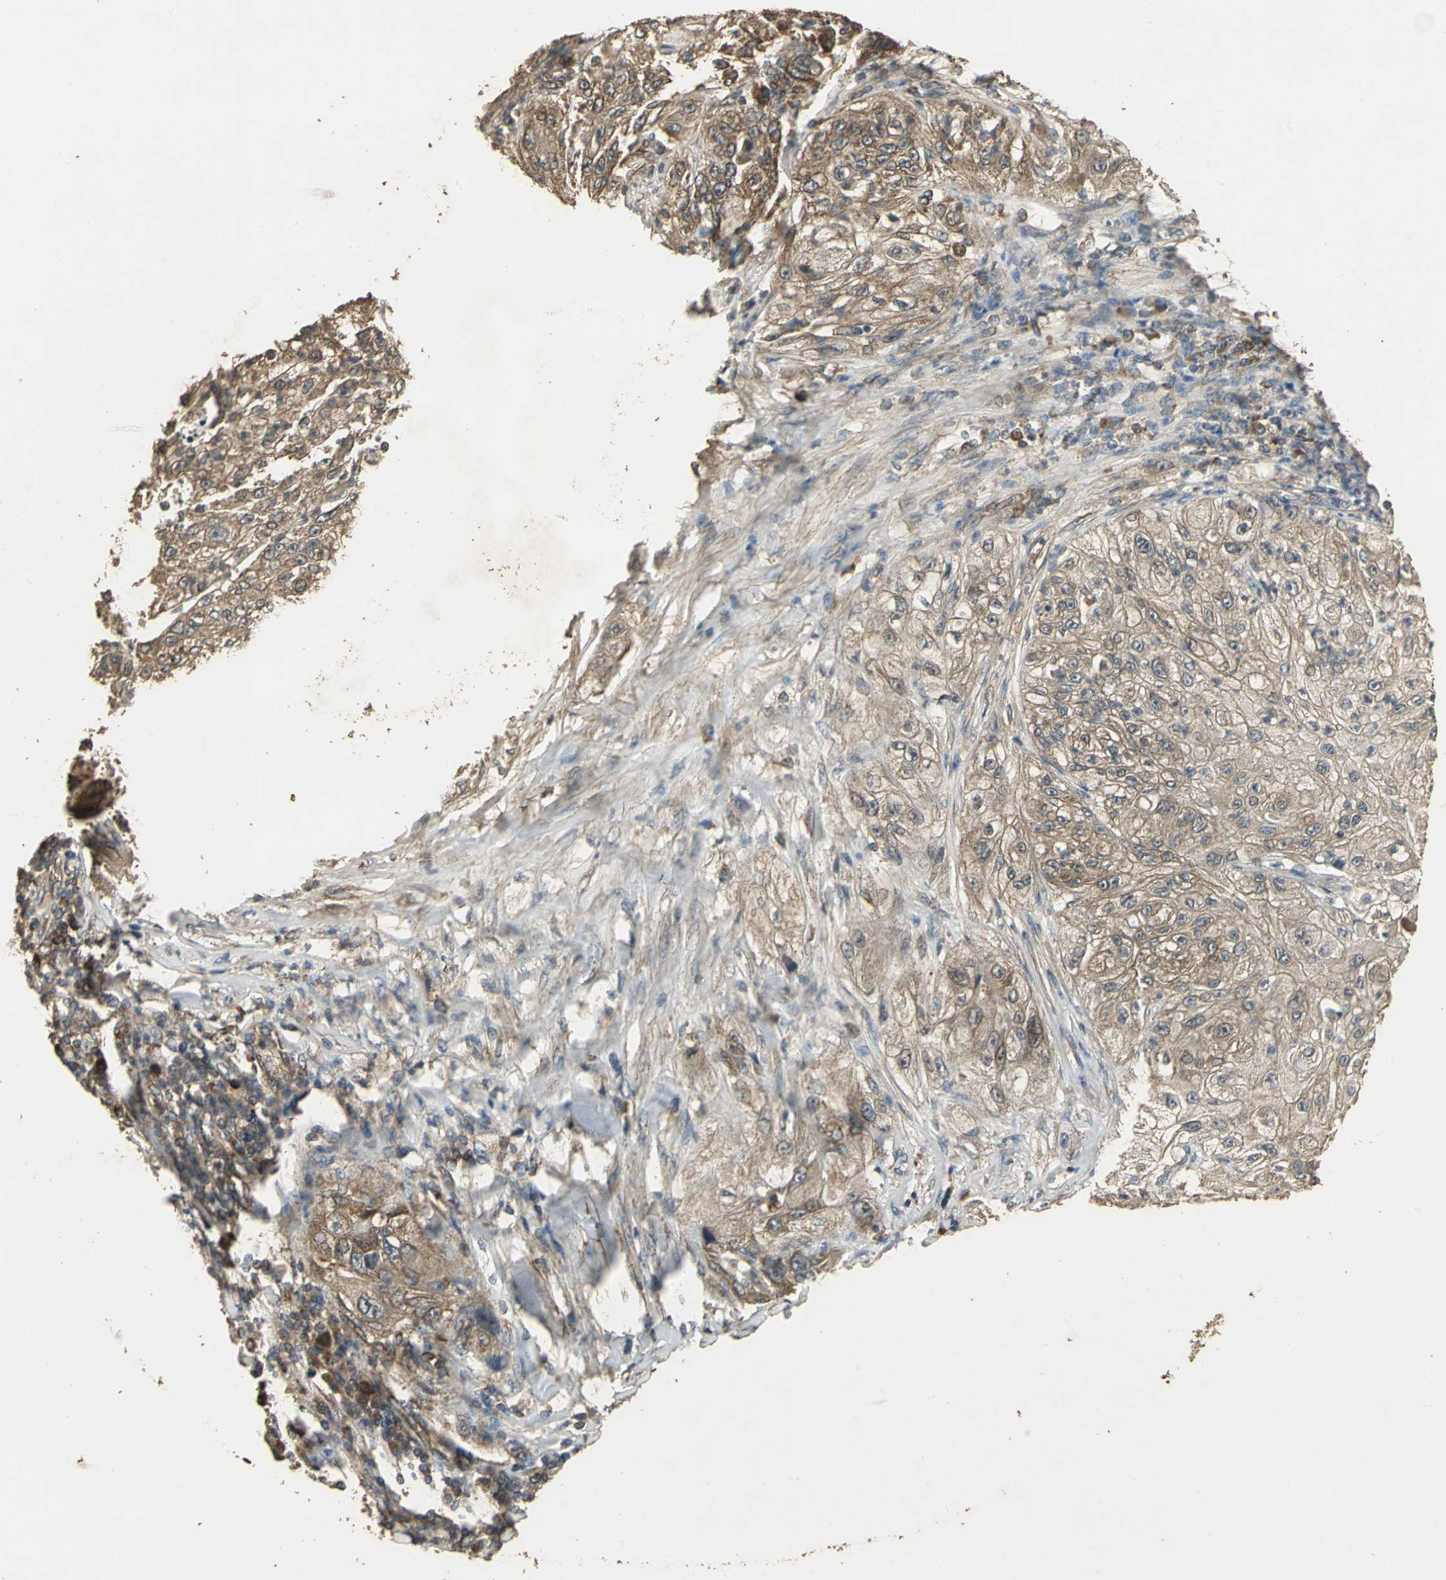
{"staining": {"intensity": "moderate", "quantity": ">75%", "location": "cytoplasmic/membranous"}, "tissue": "lung cancer", "cell_type": "Tumor cells", "image_type": "cancer", "snomed": [{"axis": "morphology", "description": "Inflammation, NOS"}, {"axis": "morphology", "description": "Squamous cell carcinoma, NOS"}, {"axis": "topography", "description": "Lymph node"}, {"axis": "topography", "description": "Soft tissue"}, {"axis": "topography", "description": "Lung"}], "caption": "Protein expression analysis of lung cancer demonstrates moderate cytoplasmic/membranous positivity in about >75% of tumor cells. The protein of interest is shown in brown color, while the nuclei are stained blue.", "gene": "KANK1", "patient": {"sex": "male", "age": 66}}